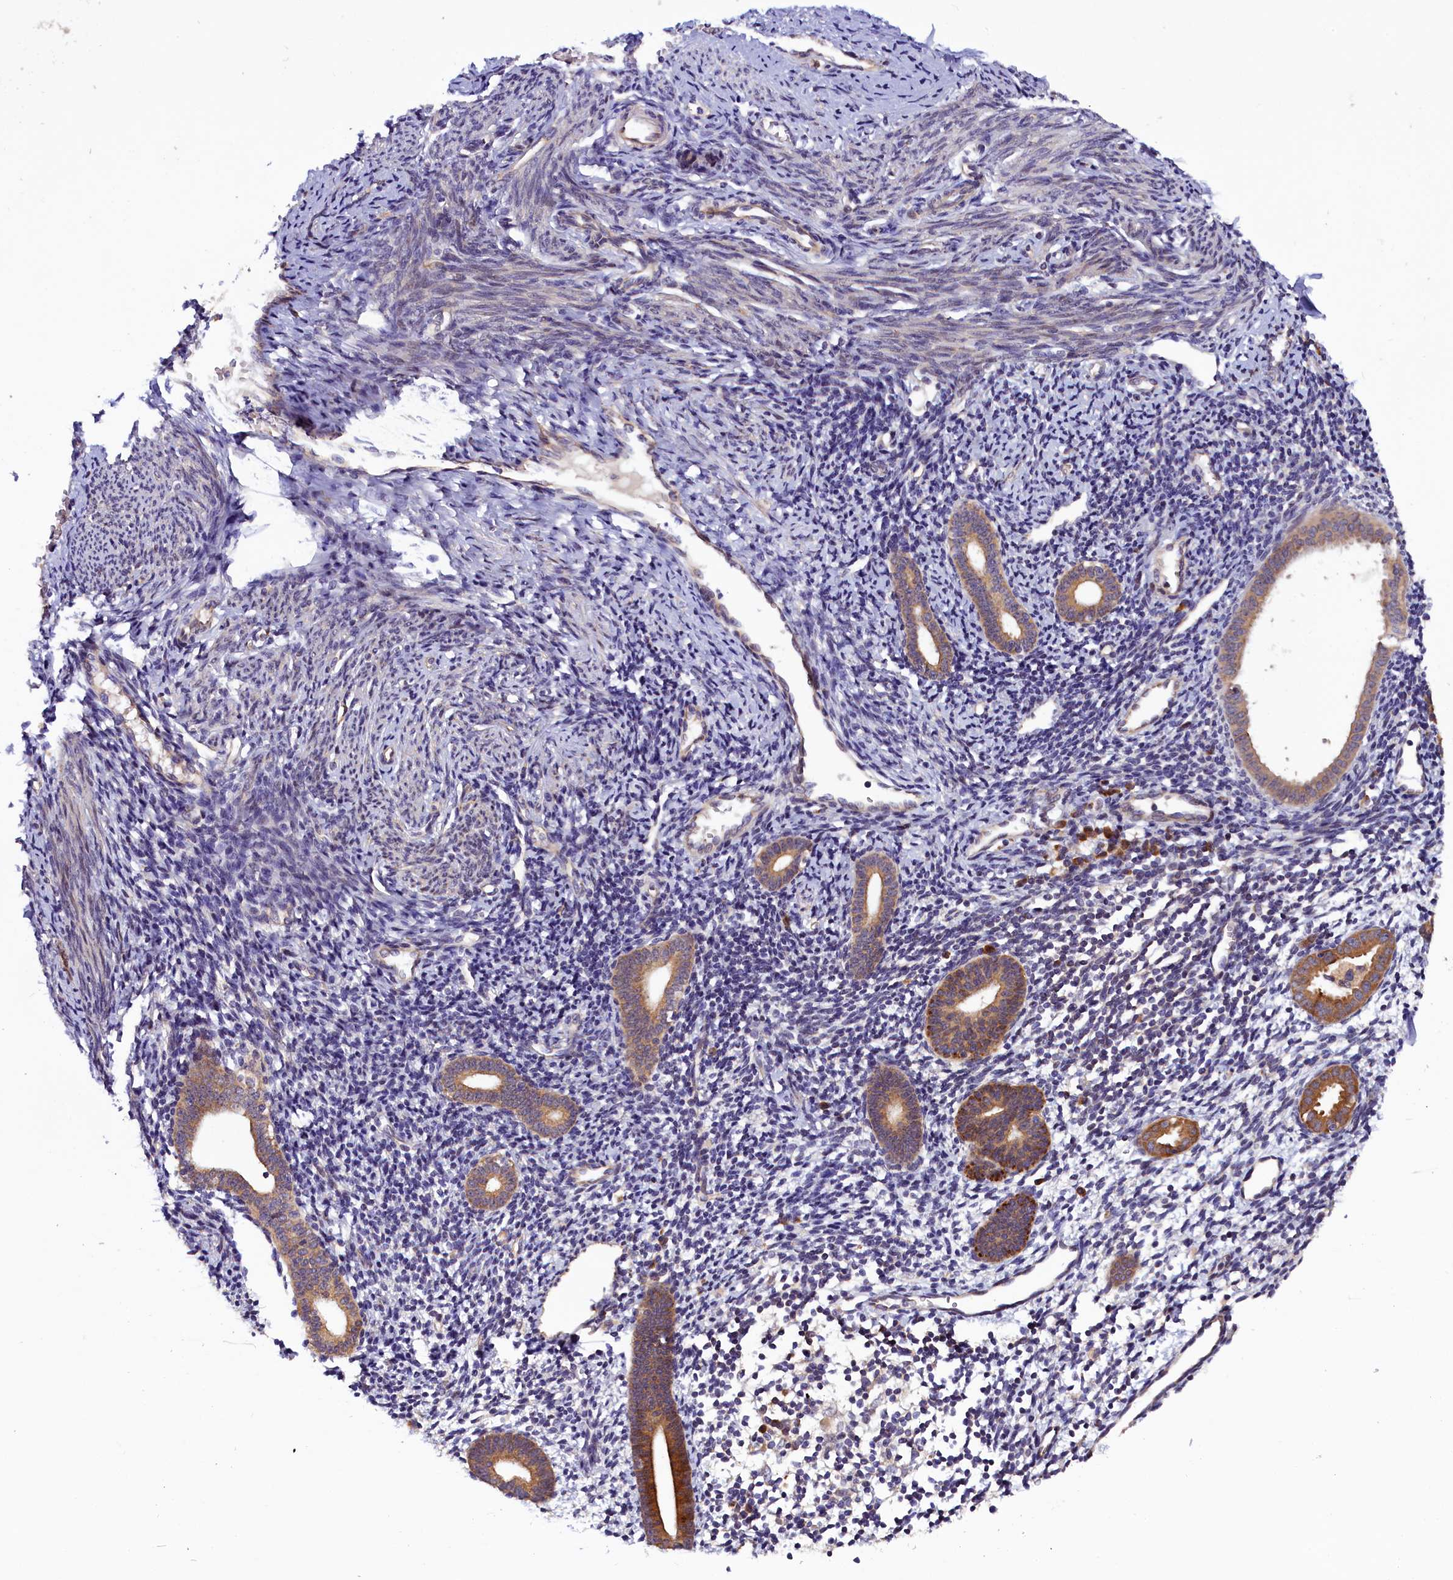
{"staining": {"intensity": "negative", "quantity": "none", "location": "none"}, "tissue": "endometrium", "cell_type": "Cells in endometrial stroma", "image_type": "normal", "snomed": [{"axis": "morphology", "description": "Normal tissue, NOS"}, {"axis": "topography", "description": "Endometrium"}], "caption": "A histopathology image of endometrium stained for a protein exhibits no brown staining in cells in endometrial stroma.", "gene": "RPUSD2", "patient": {"sex": "female", "age": 56}}